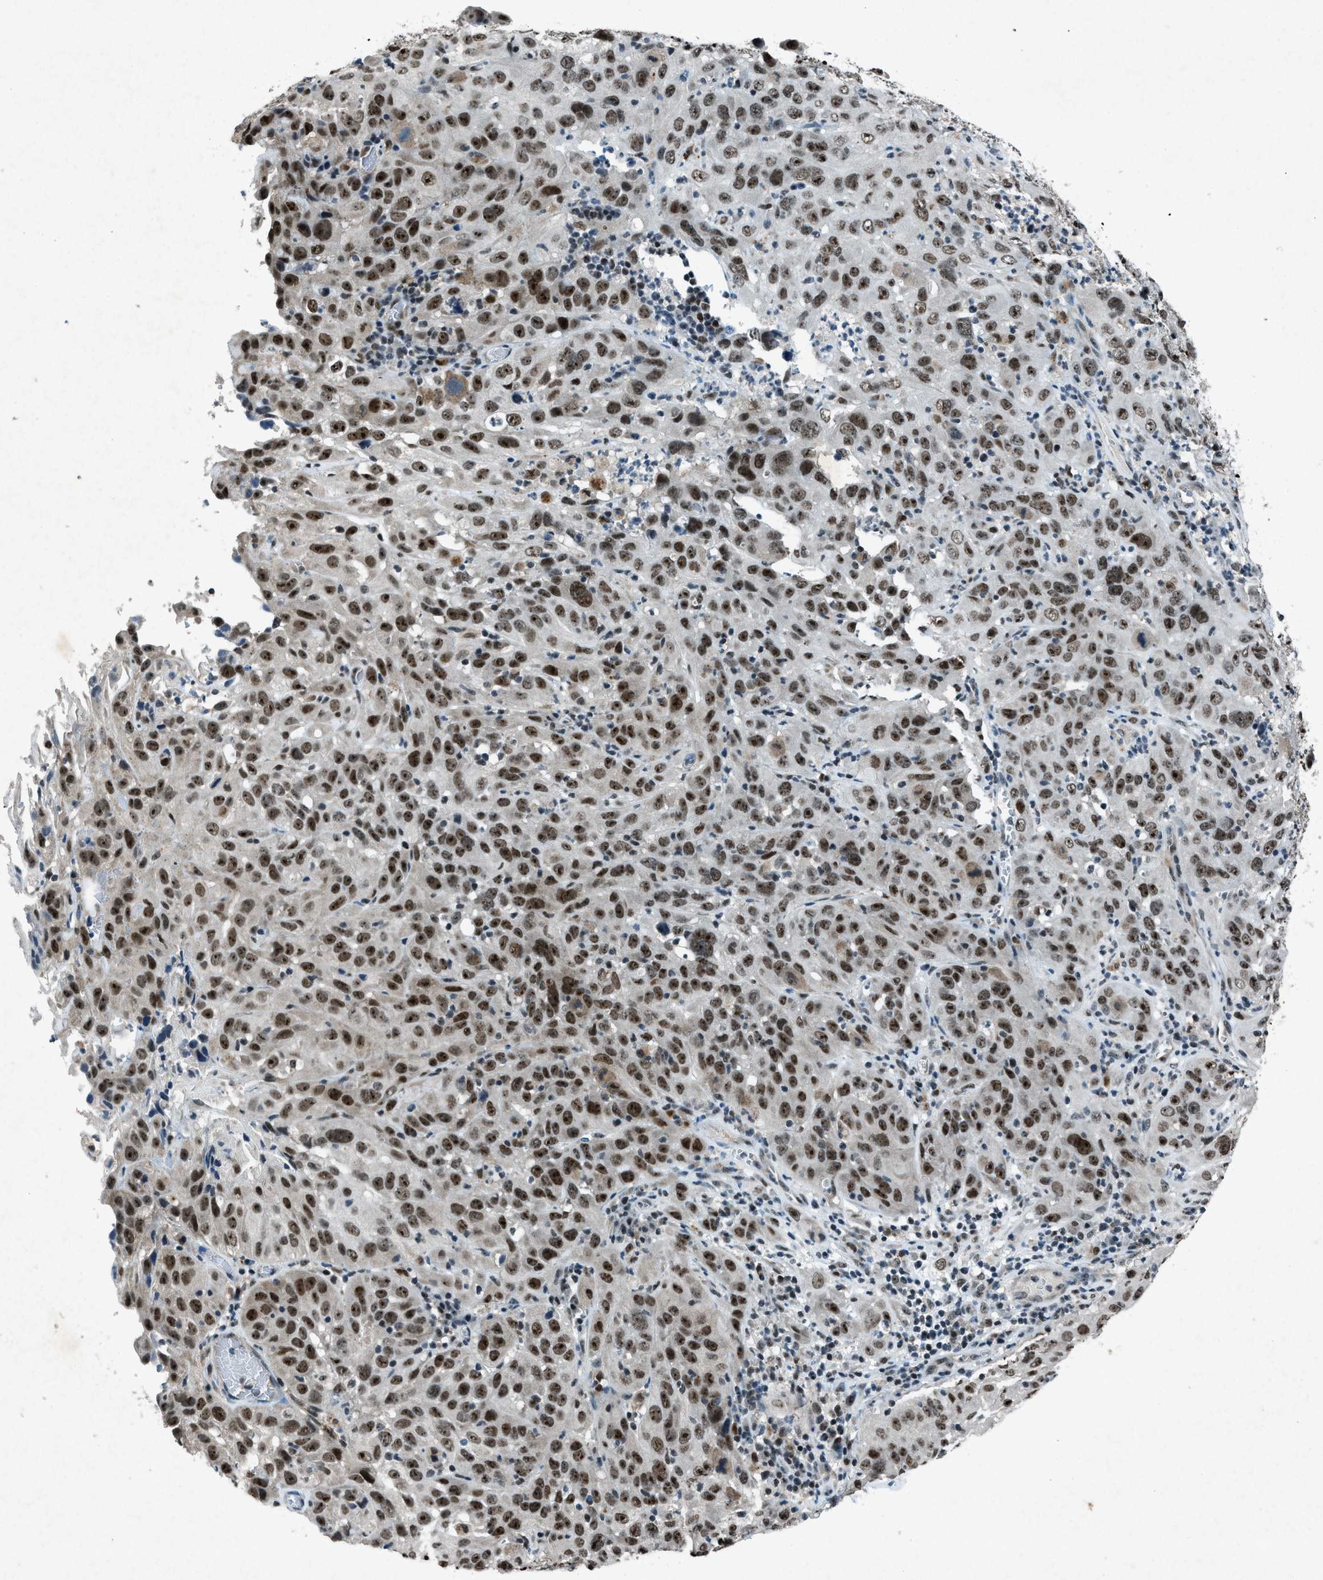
{"staining": {"intensity": "strong", "quantity": ">75%", "location": "nuclear"}, "tissue": "cervical cancer", "cell_type": "Tumor cells", "image_type": "cancer", "snomed": [{"axis": "morphology", "description": "Squamous cell carcinoma, NOS"}, {"axis": "topography", "description": "Cervix"}], "caption": "Immunohistochemical staining of cervical cancer shows high levels of strong nuclear protein staining in about >75% of tumor cells.", "gene": "ADCY1", "patient": {"sex": "female", "age": 32}}